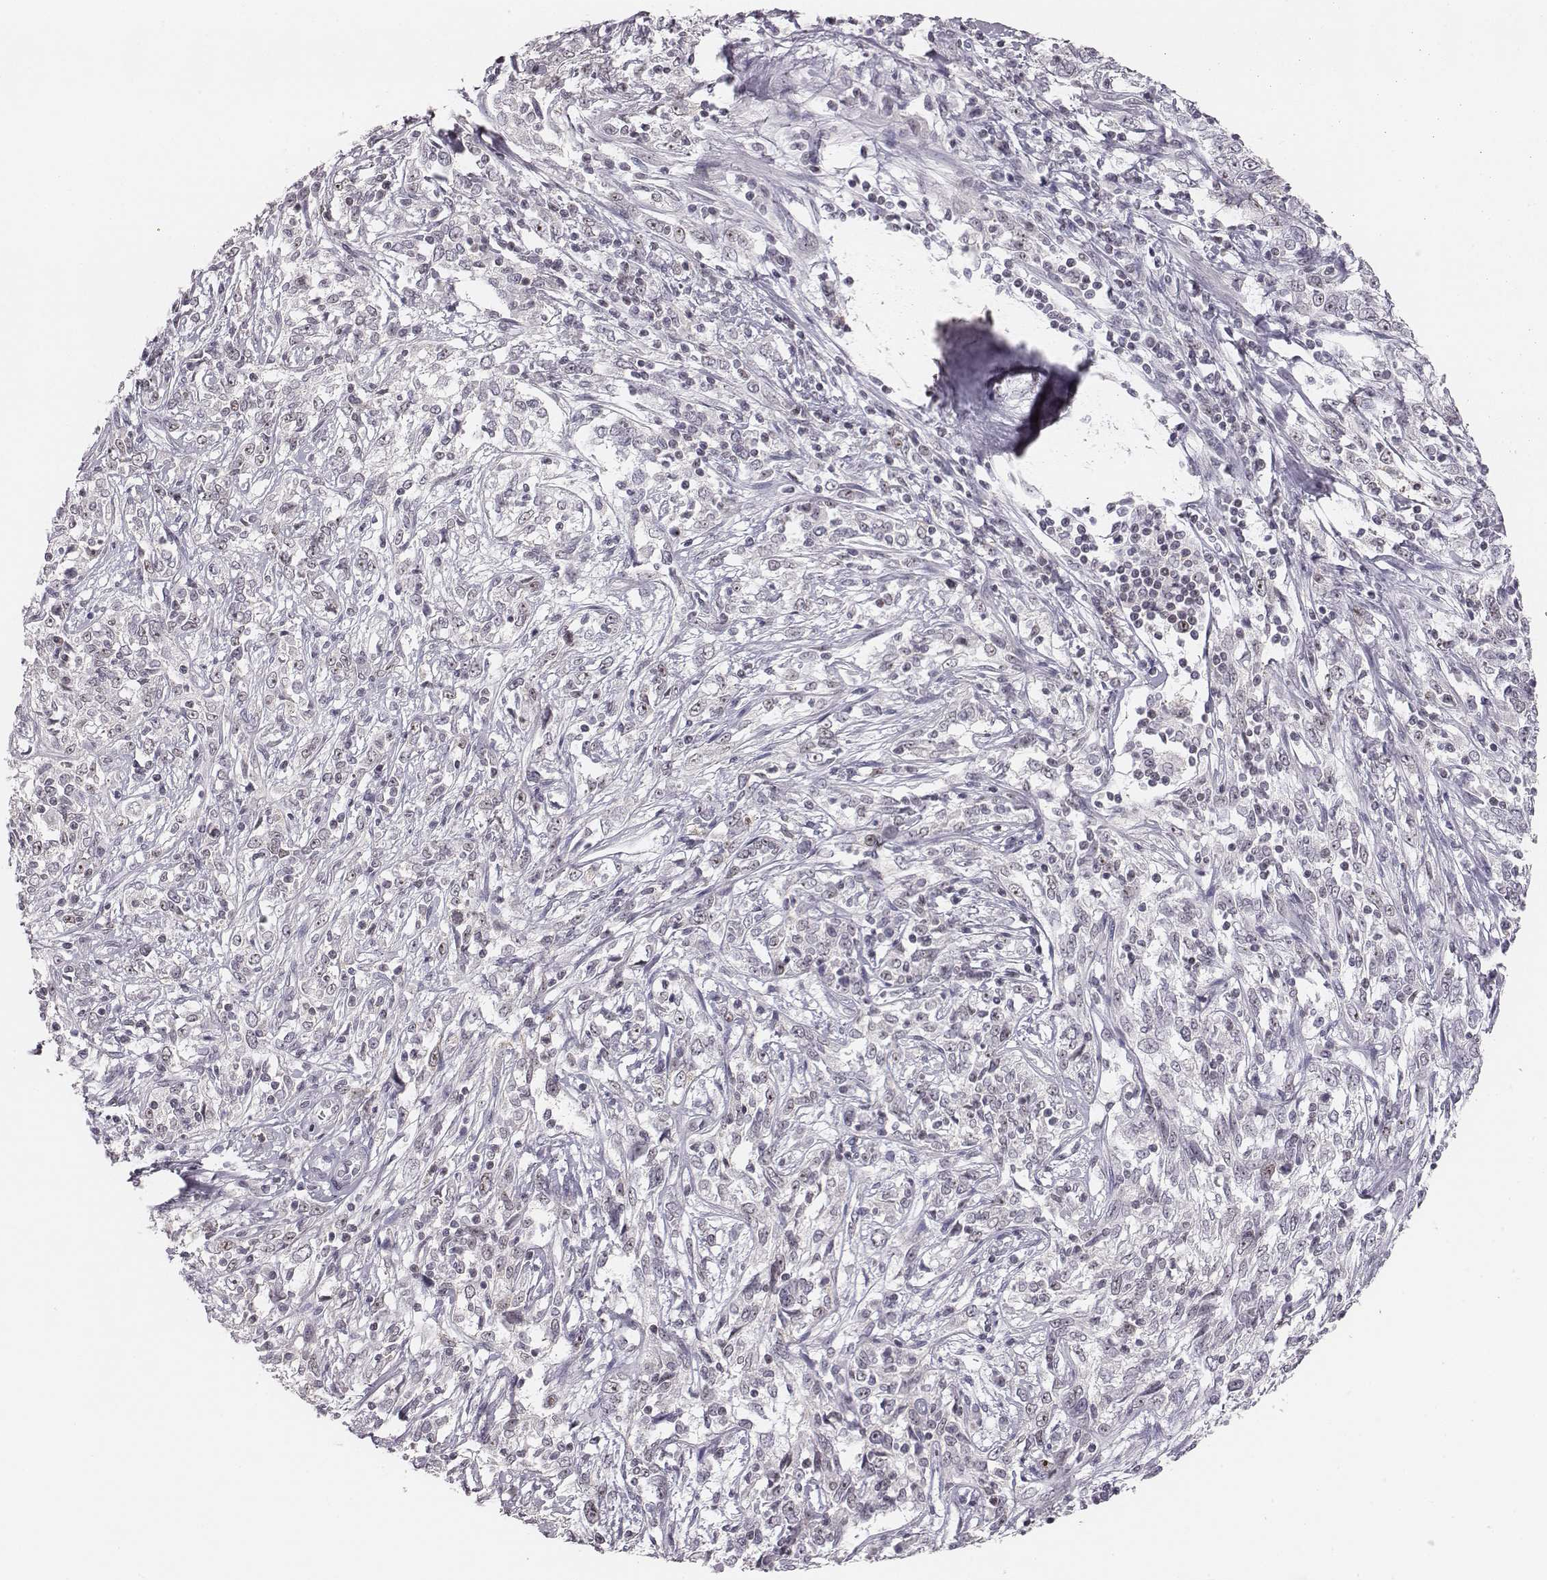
{"staining": {"intensity": "weak", "quantity": "25%-75%", "location": "nuclear"}, "tissue": "cervical cancer", "cell_type": "Tumor cells", "image_type": "cancer", "snomed": [{"axis": "morphology", "description": "Adenocarcinoma, NOS"}, {"axis": "topography", "description": "Cervix"}], "caption": "Immunohistochemical staining of human cervical adenocarcinoma shows low levels of weak nuclear protein expression in about 25%-75% of tumor cells. Using DAB (3,3'-diaminobenzidine) (brown) and hematoxylin (blue) stains, captured at high magnification using brightfield microscopy.", "gene": "NIFK", "patient": {"sex": "female", "age": 40}}